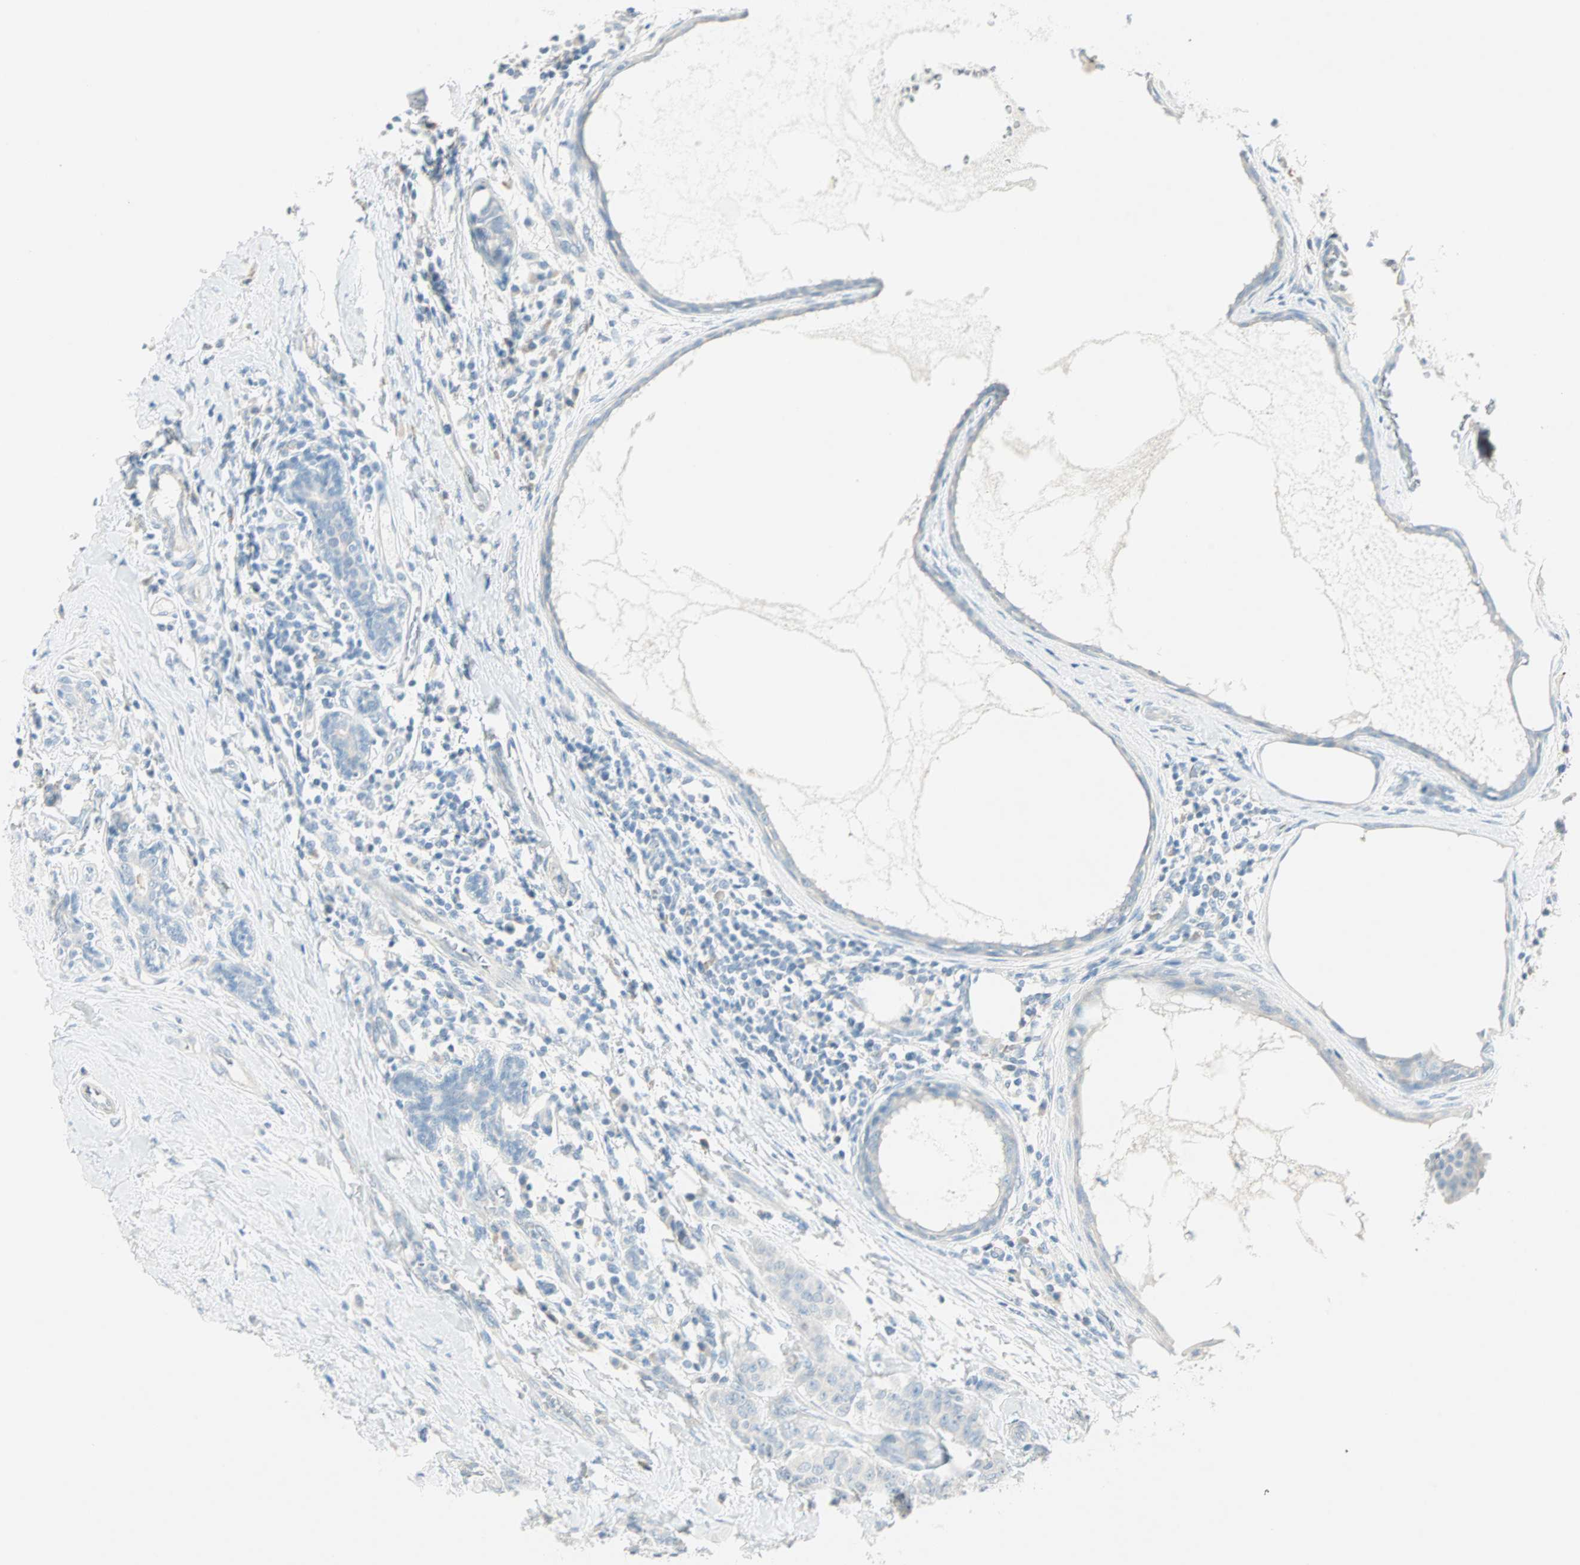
{"staining": {"intensity": "negative", "quantity": "none", "location": "none"}, "tissue": "breast cancer", "cell_type": "Tumor cells", "image_type": "cancer", "snomed": [{"axis": "morphology", "description": "Duct carcinoma"}, {"axis": "topography", "description": "Breast"}], "caption": "High power microscopy histopathology image of an IHC image of breast infiltrating ductal carcinoma, revealing no significant staining in tumor cells.", "gene": "SULT1C2", "patient": {"sex": "female", "age": 40}}